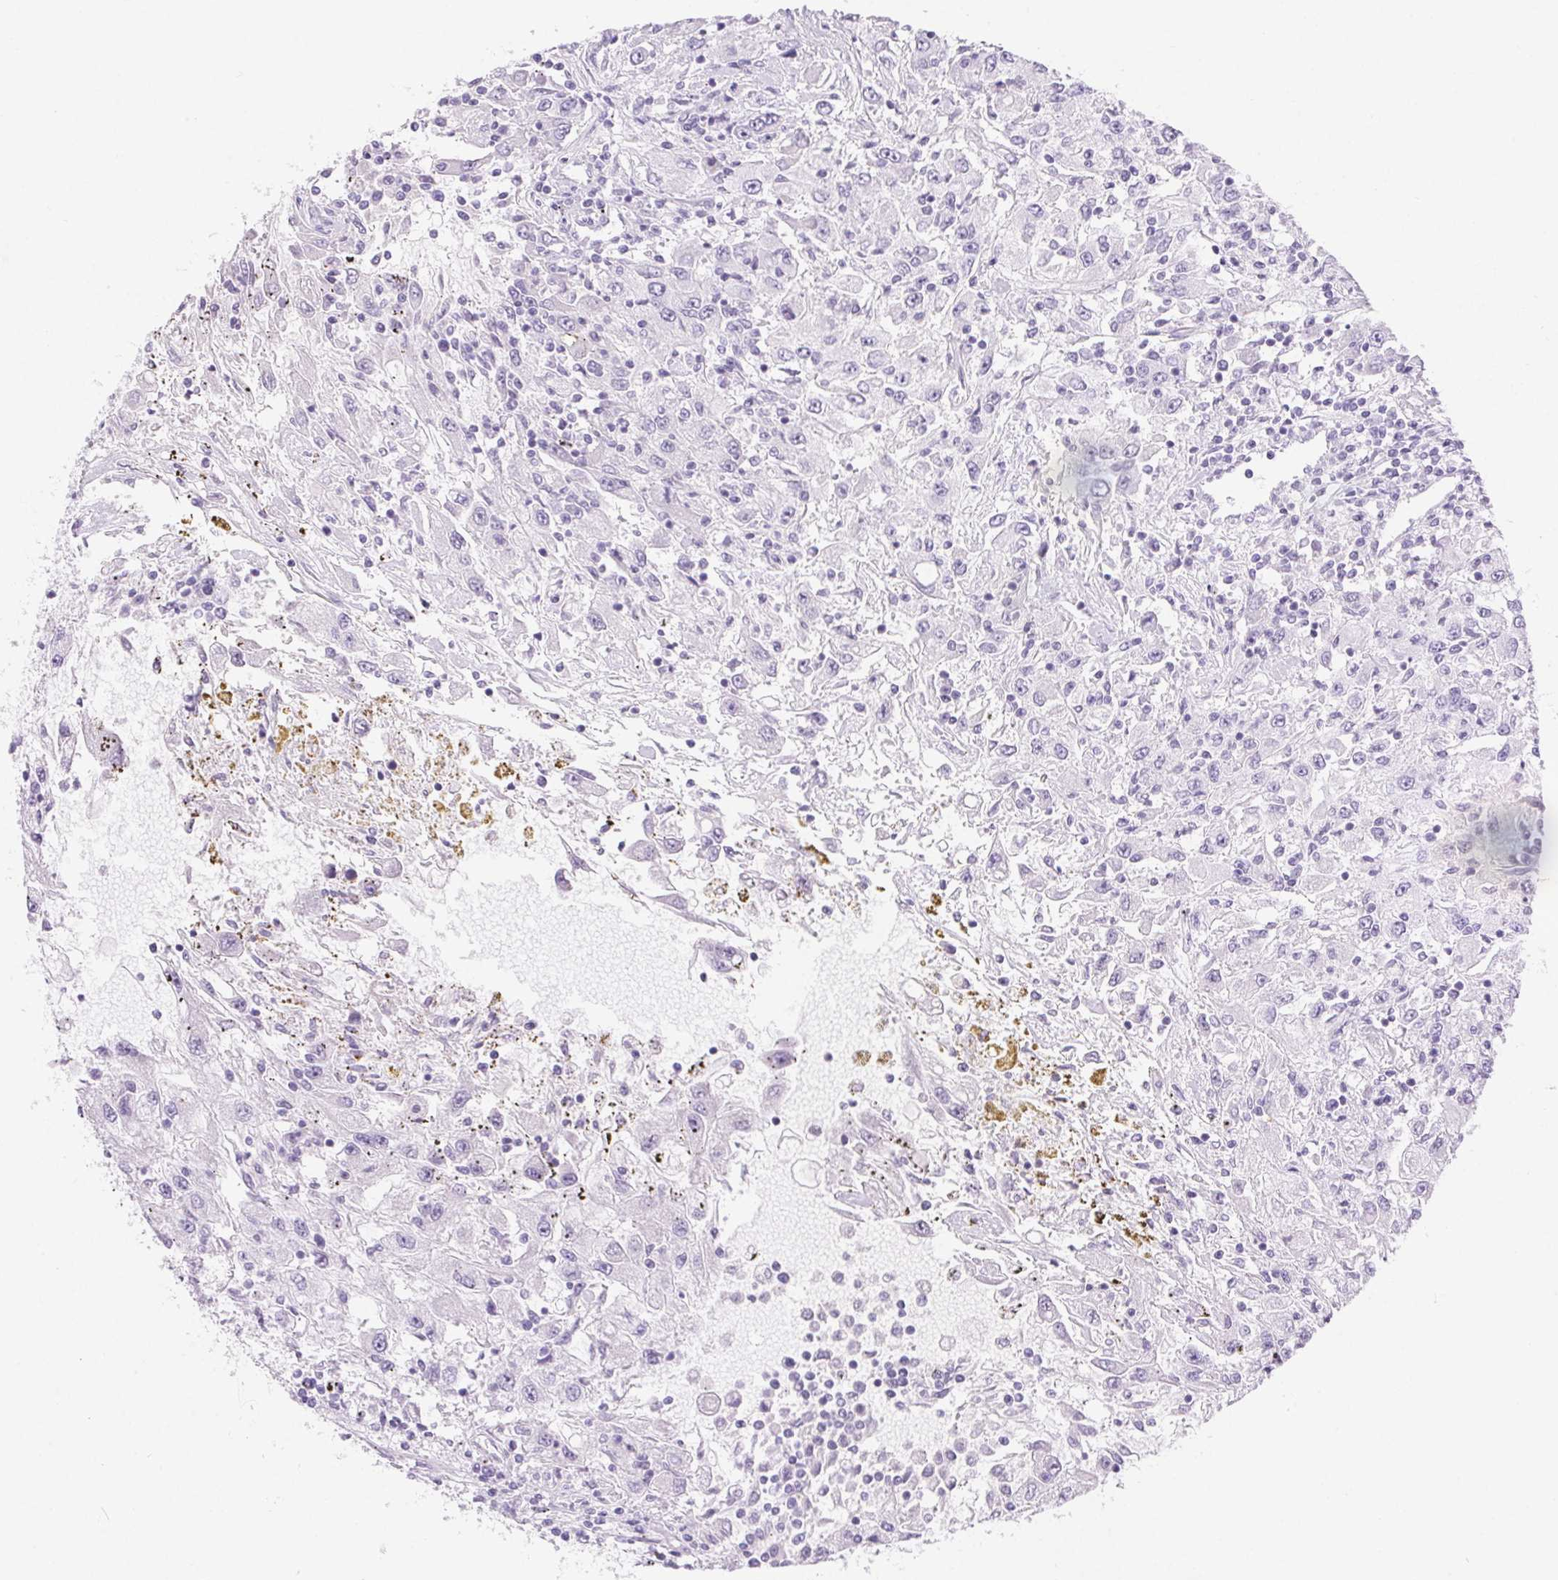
{"staining": {"intensity": "negative", "quantity": "none", "location": "none"}, "tissue": "renal cancer", "cell_type": "Tumor cells", "image_type": "cancer", "snomed": [{"axis": "morphology", "description": "Adenocarcinoma, NOS"}, {"axis": "topography", "description": "Kidney"}], "caption": "IHC photomicrograph of neoplastic tissue: adenocarcinoma (renal) stained with DAB displays no significant protein positivity in tumor cells. (Stains: DAB IHC with hematoxylin counter stain, Microscopy: brightfield microscopy at high magnification).", "gene": "CLDN16", "patient": {"sex": "female", "age": 67}}